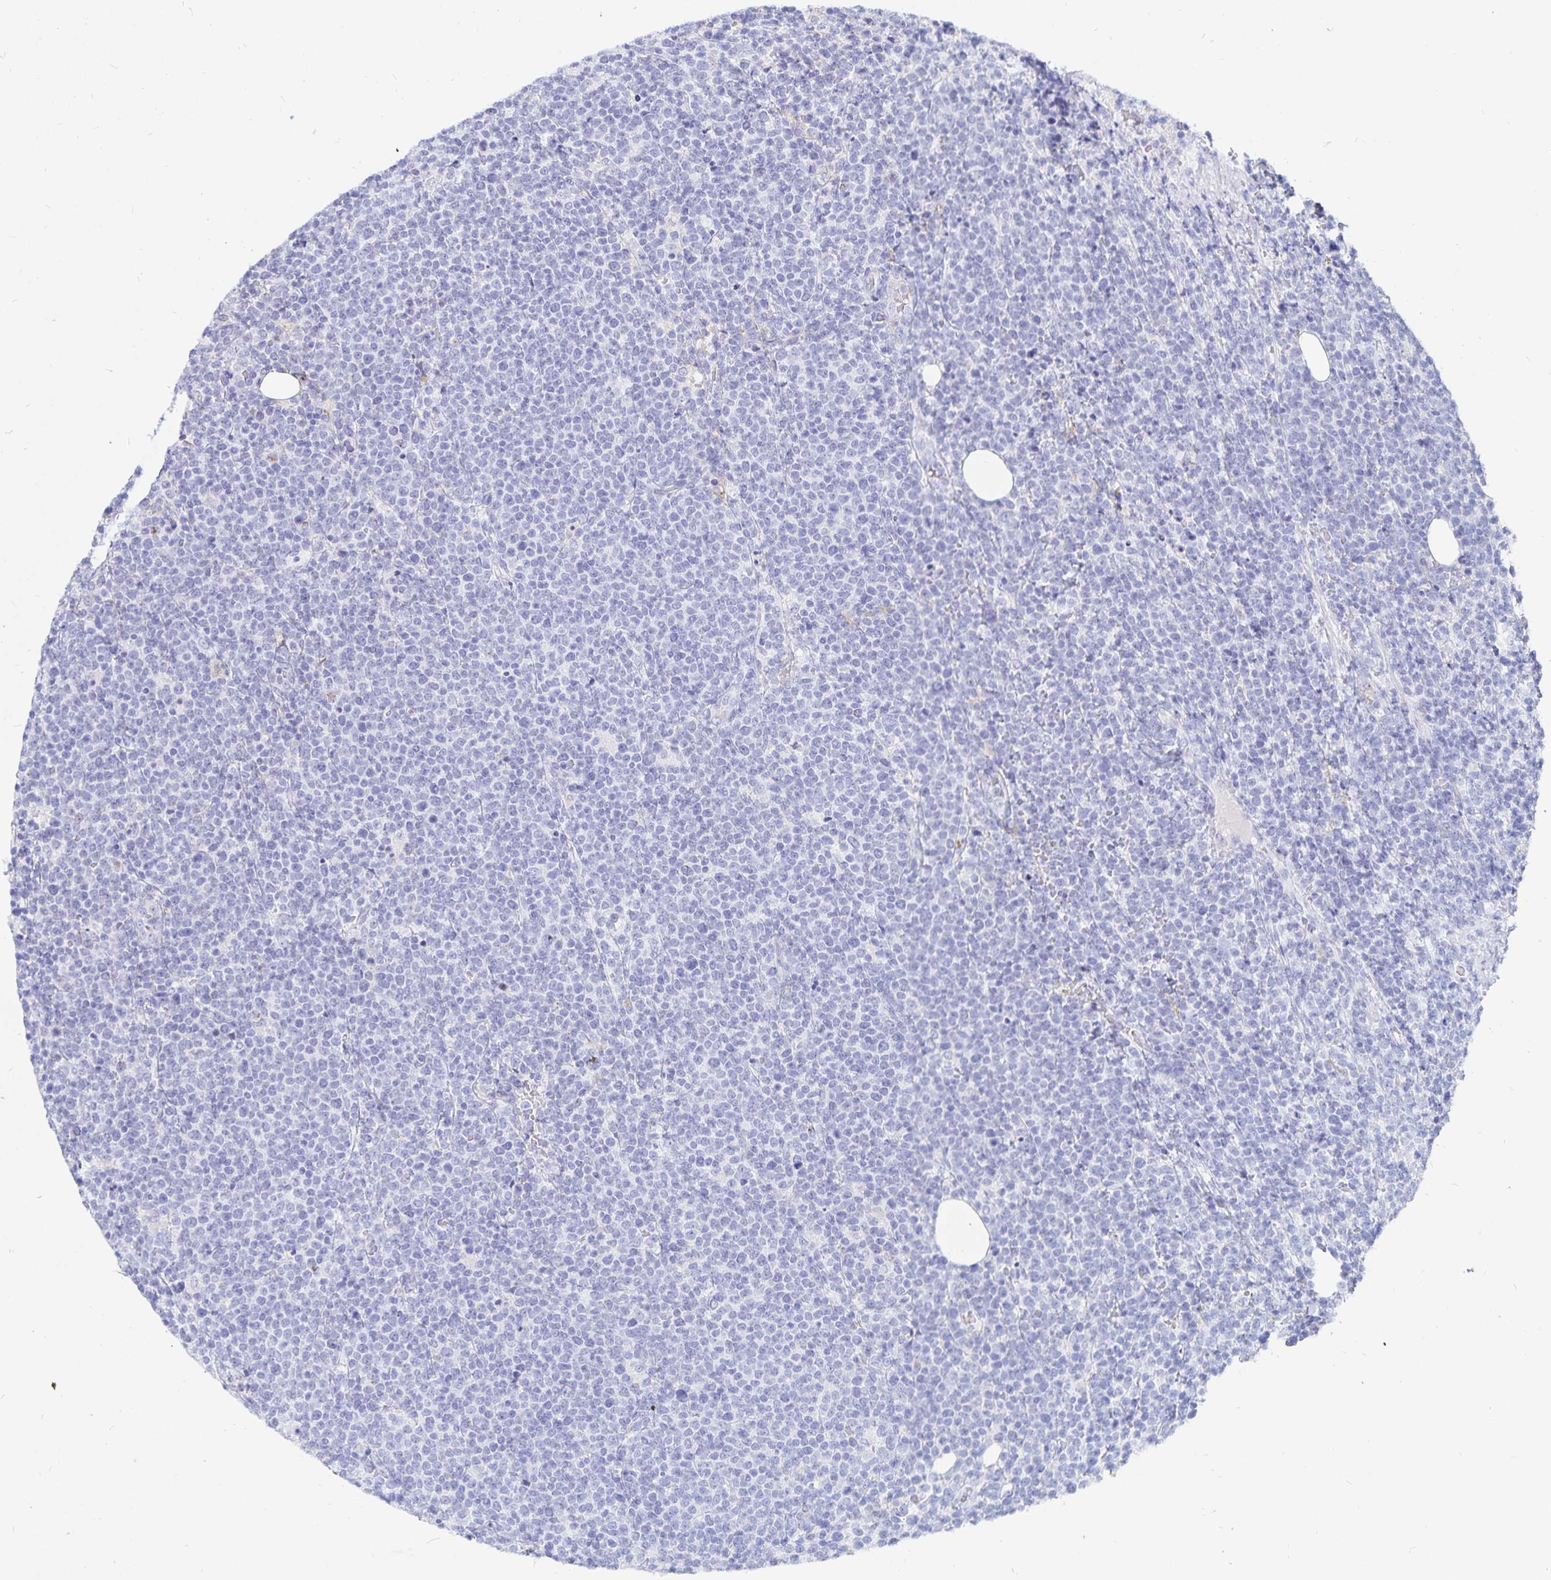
{"staining": {"intensity": "negative", "quantity": "none", "location": "none"}, "tissue": "lymphoma", "cell_type": "Tumor cells", "image_type": "cancer", "snomed": [{"axis": "morphology", "description": "Malignant lymphoma, non-Hodgkin's type, High grade"}, {"axis": "topography", "description": "Lymph node"}], "caption": "A high-resolution photomicrograph shows immunohistochemistry (IHC) staining of high-grade malignant lymphoma, non-Hodgkin's type, which displays no significant positivity in tumor cells.", "gene": "INSL5", "patient": {"sex": "male", "age": 61}}